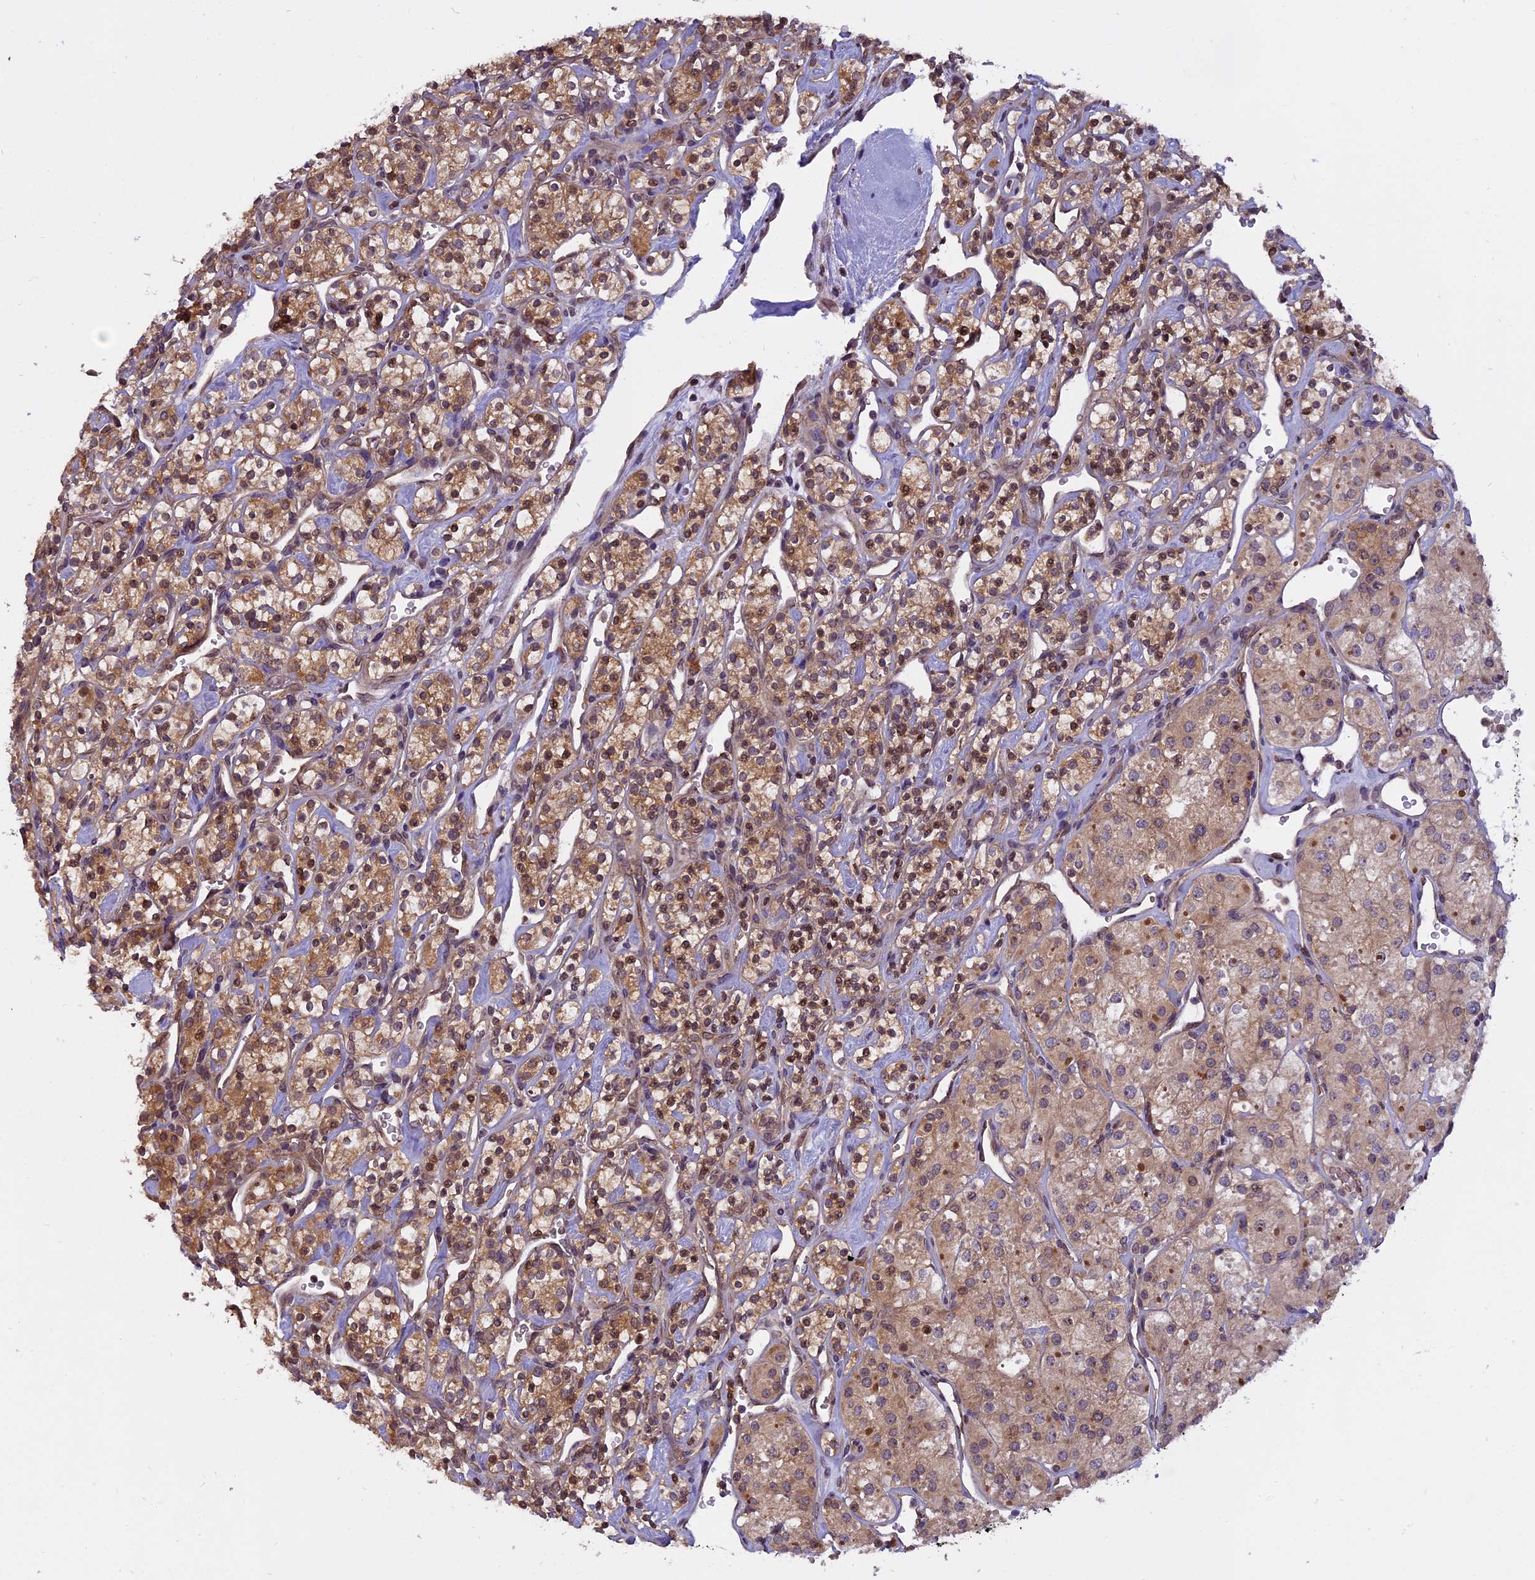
{"staining": {"intensity": "moderate", "quantity": ">75%", "location": "cytoplasmic/membranous,nuclear"}, "tissue": "renal cancer", "cell_type": "Tumor cells", "image_type": "cancer", "snomed": [{"axis": "morphology", "description": "Adenocarcinoma, NOS"}, {"axis": "topography", "description": "Kidney"}], "caption": "Human renal cancer (adenocarcinoma) stained with a brown dye exhibits moderate cytoplasmic/membranous and nuclear positive staining in approximately >75% of tumor cells.", "gene": "CHMP2A", "patient": {"sex": "male", "age": 77}}